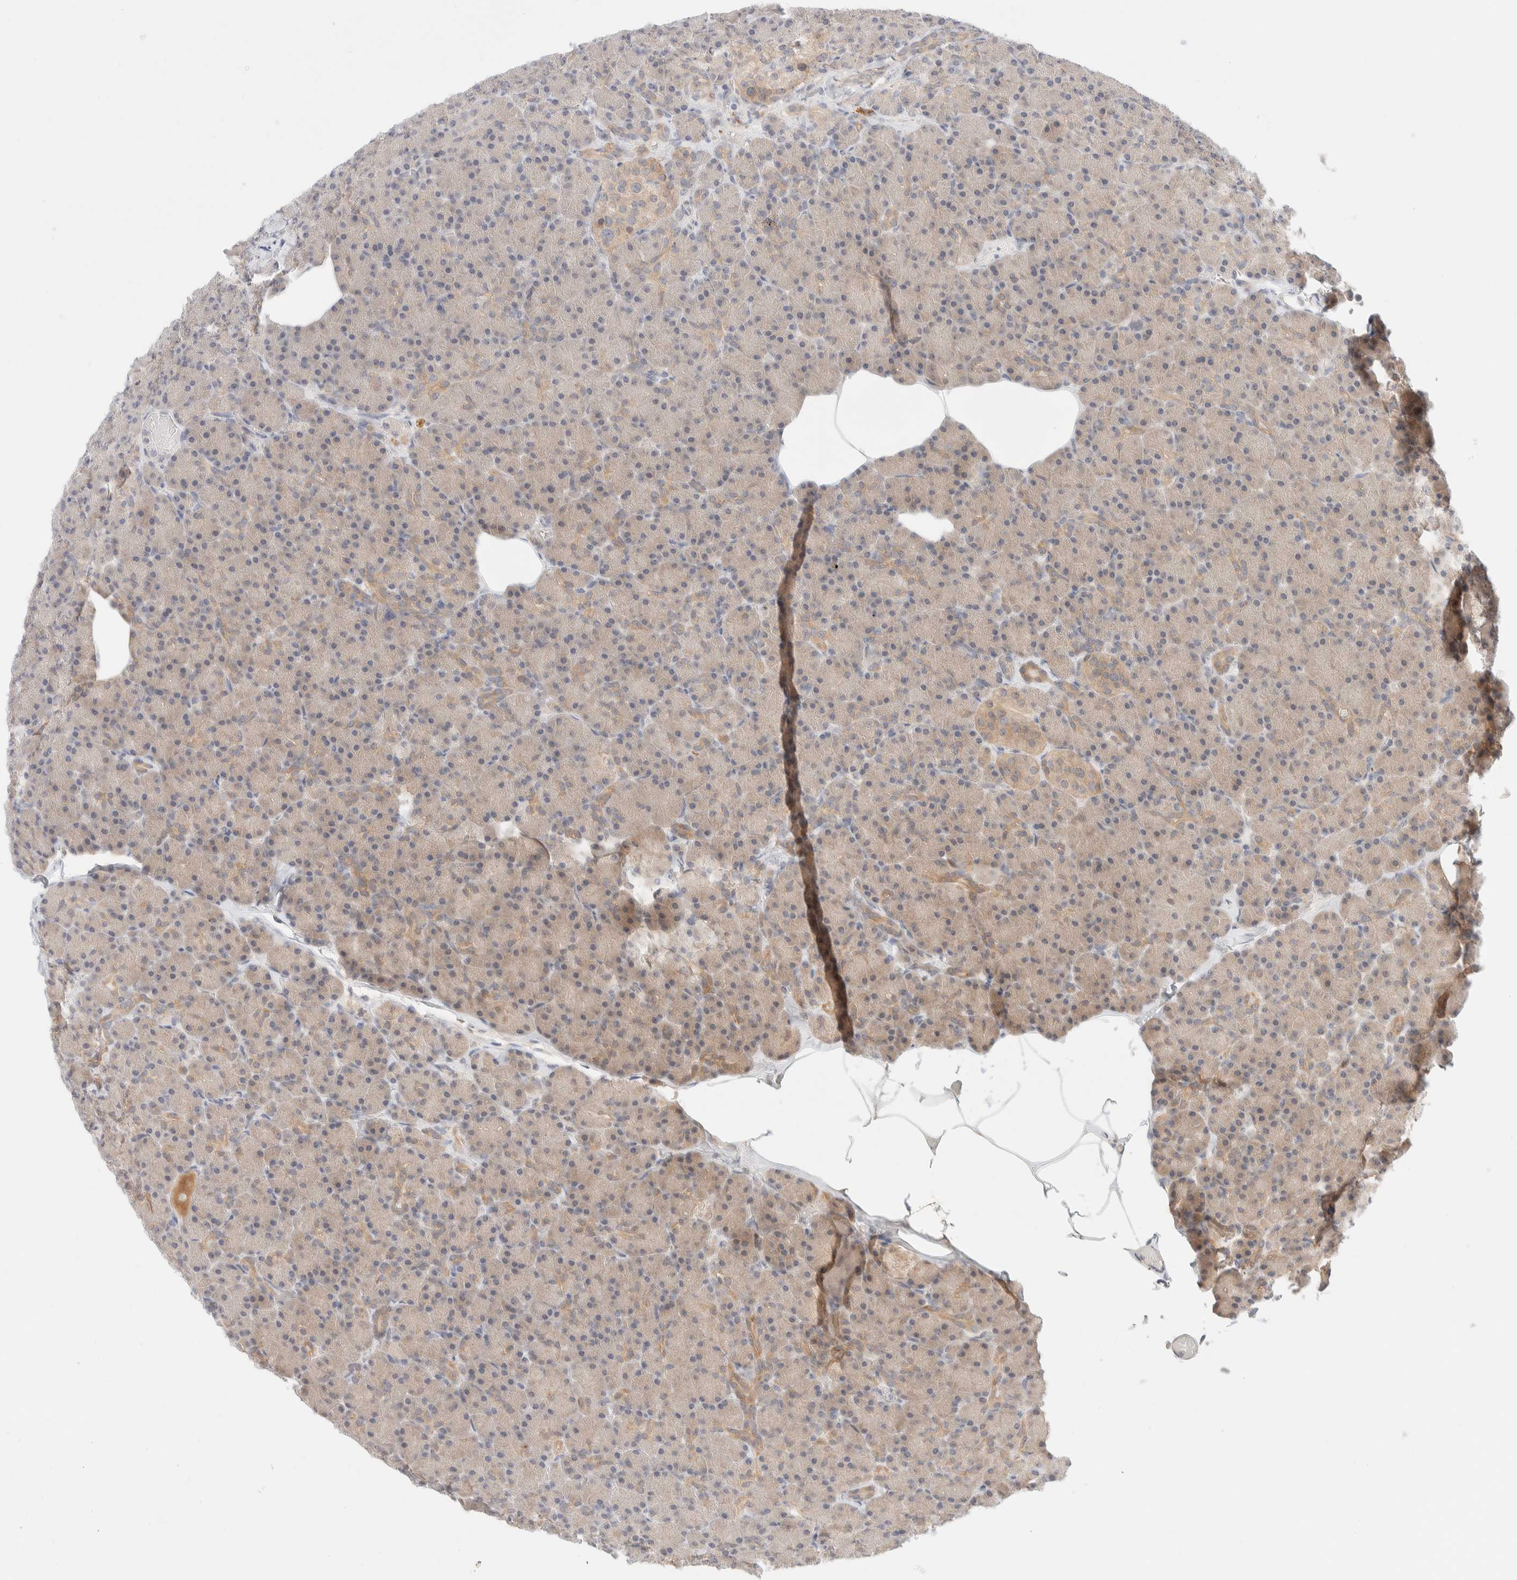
{"staining": {"intensity": "weak", "quantity": "<25%", "location": "cytoplasmic/membranous"}, "tissue": "pancreas", "cell_type": "Exocrine glandular cells", "image_type": "normal", "snomed": [{"axis": "morphology", "description": "Normal tissue, NOS"}, {"axis": "topography", "description": "Pancreas"}], "caption": "This is a photomicrograph of immunohistochemistry staining of unremarkable pancreas, which shows no positivity in exocrine glandular cells.", "gene": "CHKA", "patient": {"sex": "female", "age": 43}}